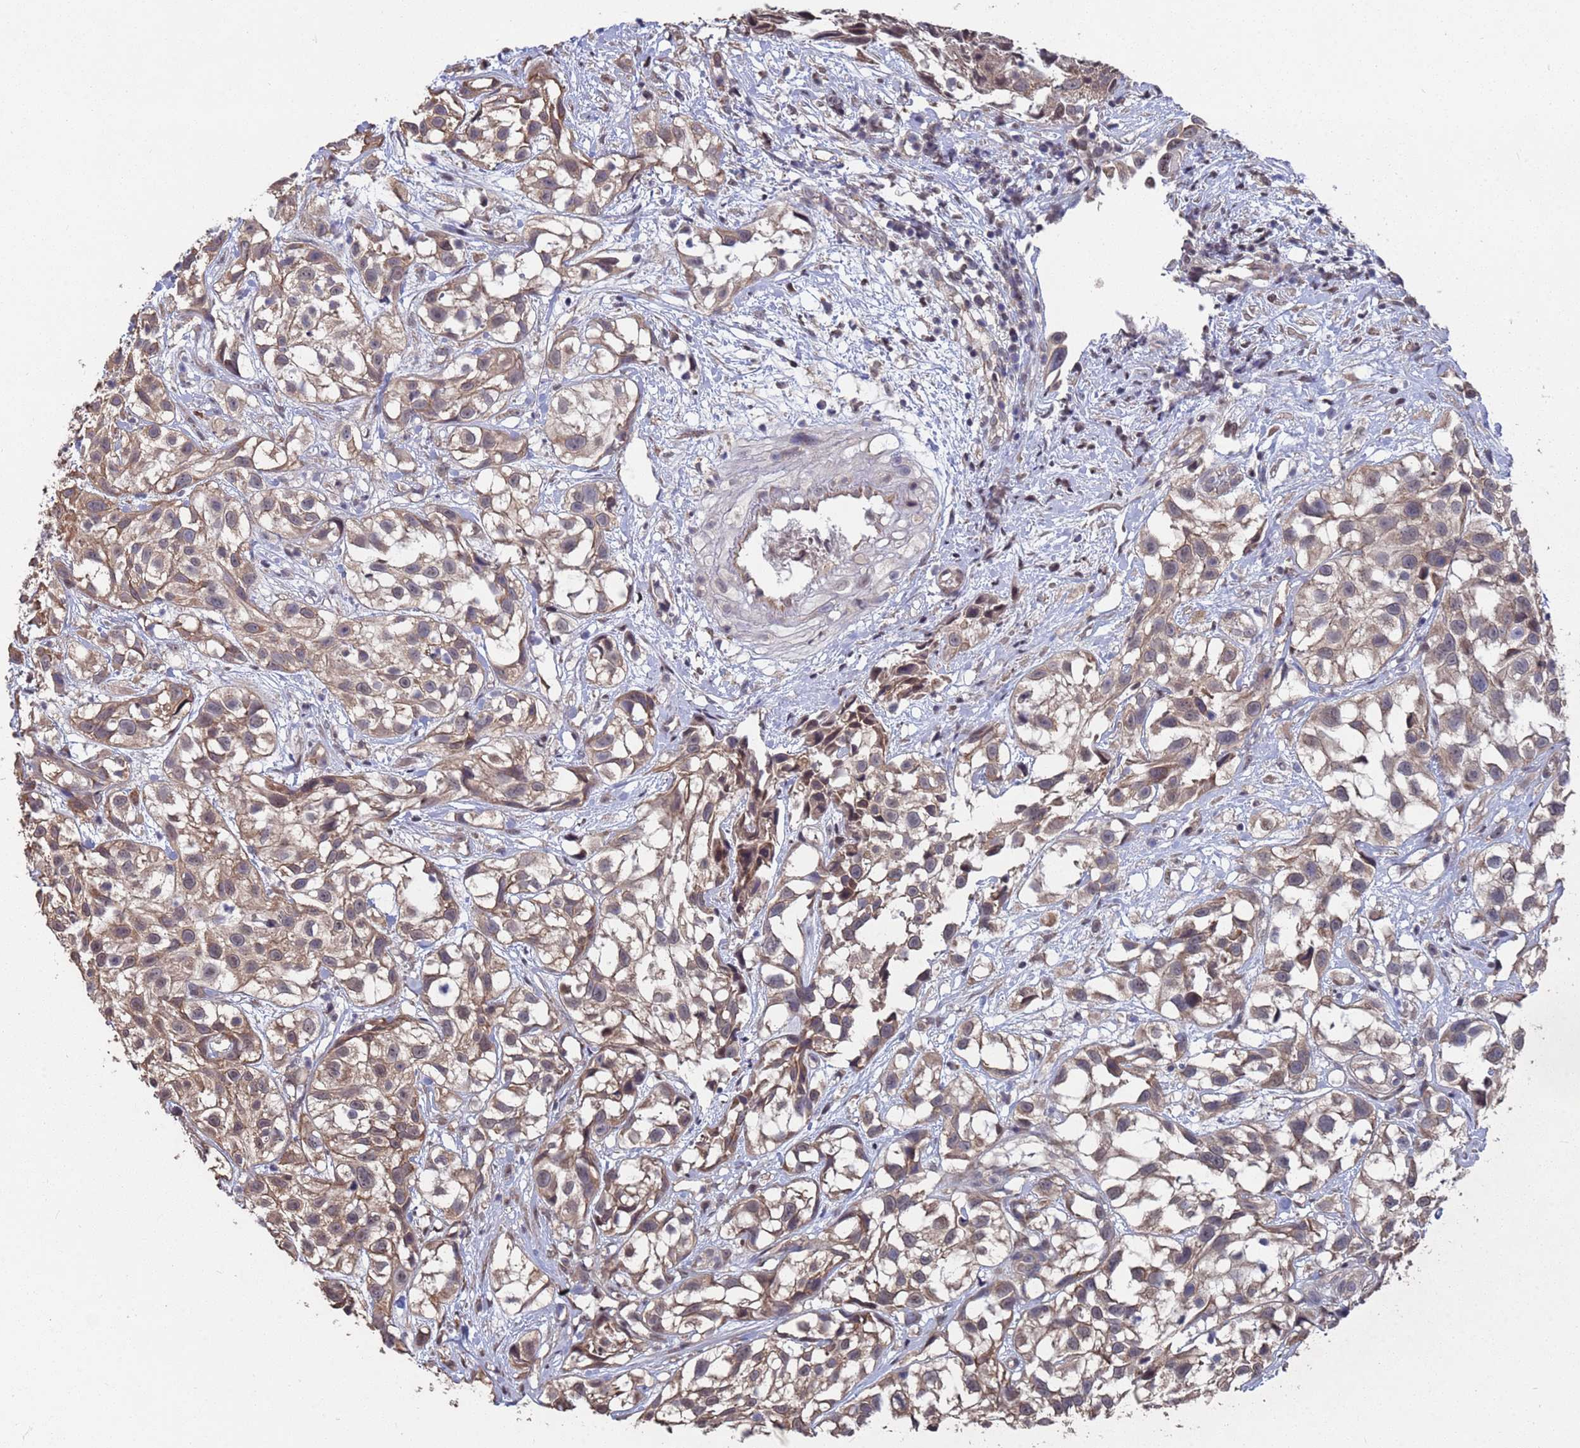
{"staining": {"intensity": "moderate", "quantity": "25%-75%", "location": "cytoplasmic/membranous"}, "tissue": "urothelial cancer", "cell_type": "Tumor cells", "image_type": "cancer", "snomed": [{"axis": "morphology", "description": "Urothelial carcinoma, High grade"}, {"axis": "topography", "description": "Urinary bladder"}], "caption": "Immunohistochemistry histopathology image of neoplastic tissue: high-grade urothelial carcinoma stained using immunohistochemistry (IHC) demonstrates medium levels of moderate protein expression localized specifically in the cytoplasmic/membranous of tumor cells, appearing as a cytoplasmic/membranous brown color.", "gene": "CFAP119", "patient": {"sex": "male", "age": 56}}